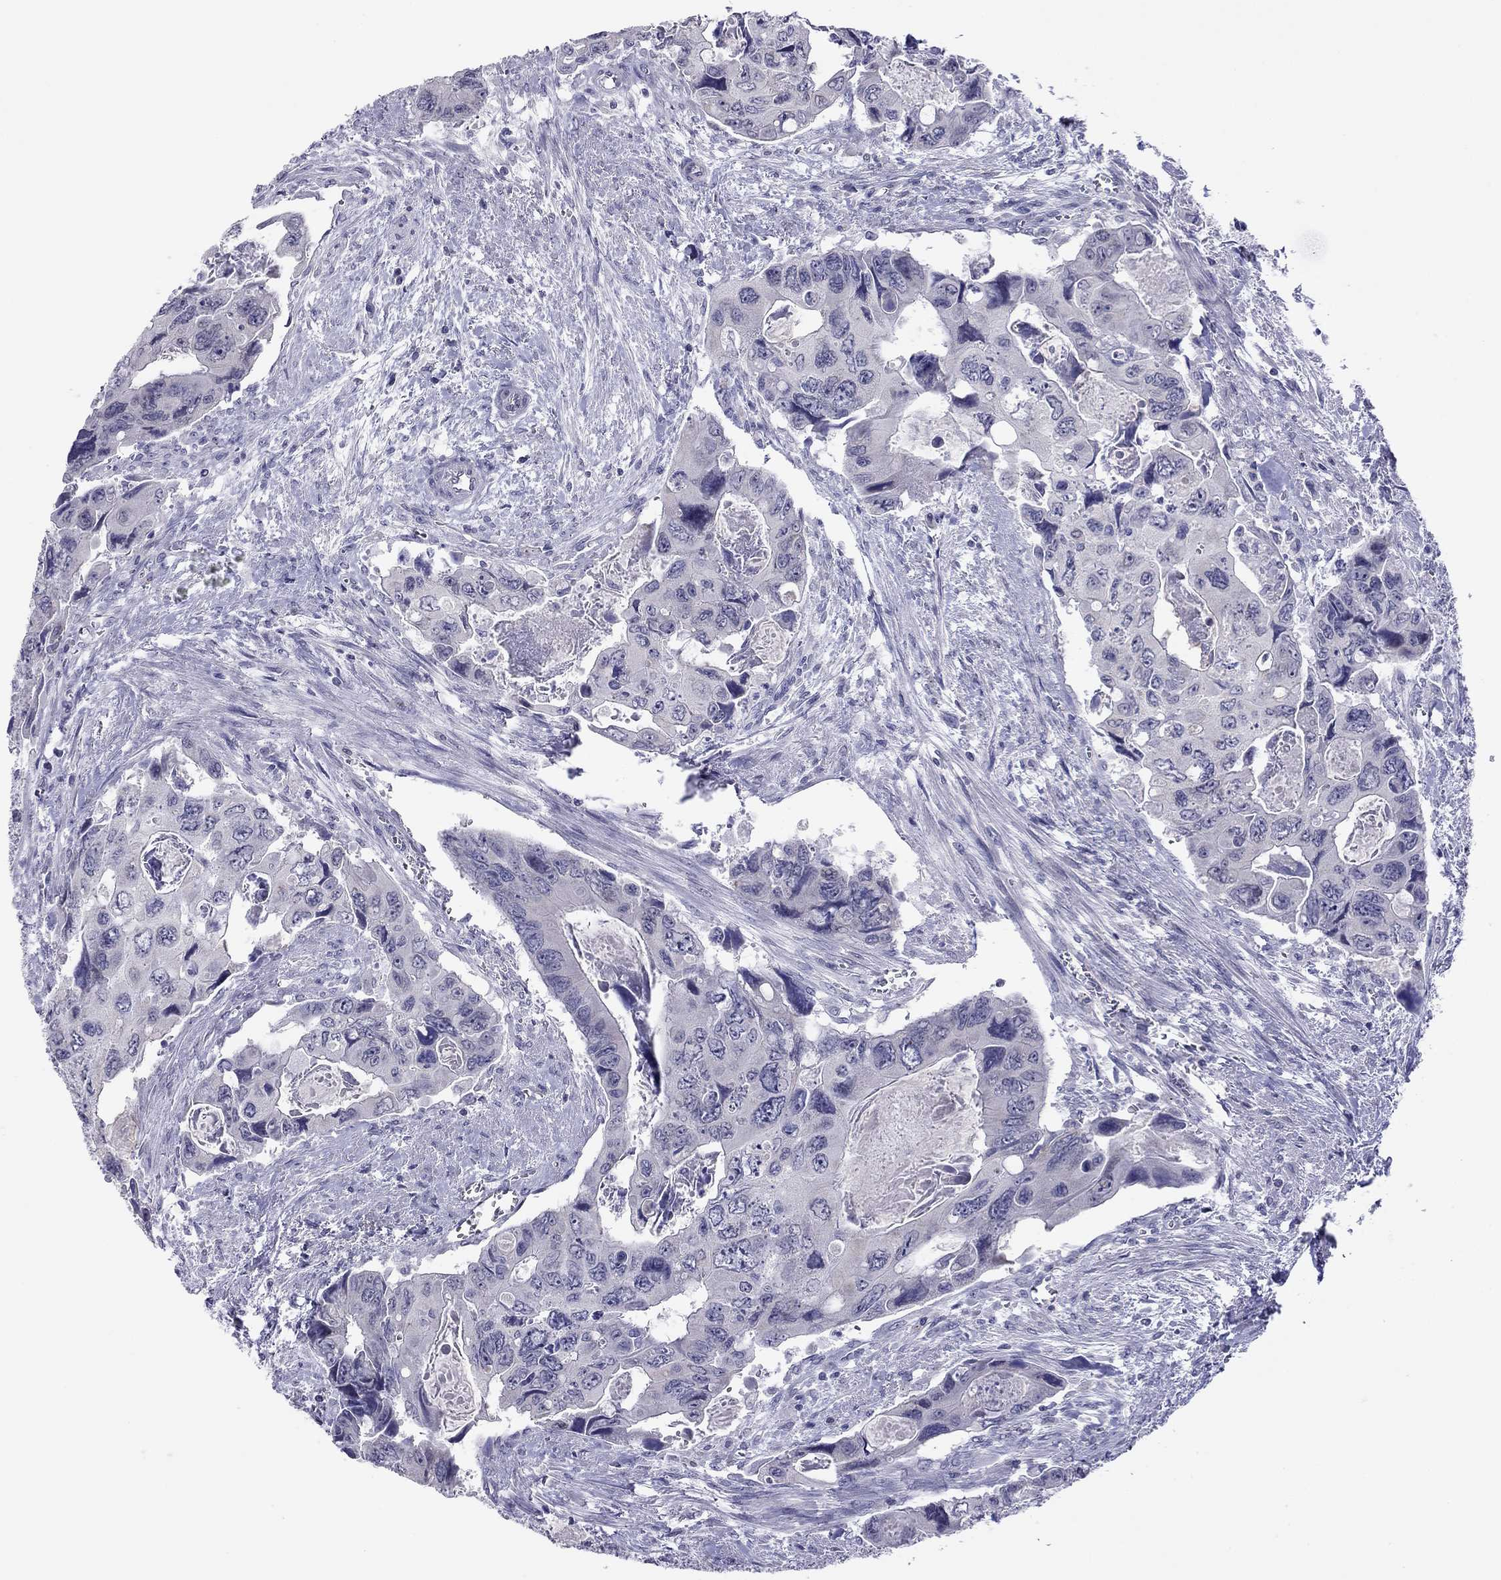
{"staining": {"intensity": "negative", "quantity": "none", "location": "none"}, "tissue": "colorectal cancer", "cell_type": "Tumor cells", "image_type": "cancer", "snomed": [{"axis": "morphology", "description": "Adenocarcinoma, NOS"}, {"axis": "topography", "description": "Rectum"}], "caption": "Image shows no significant protein staining in tumor cells of colorectal cancer (adenocarcinoma).", "gene": "ARMC12", "patient": {"sex": "male", "age": 62}}